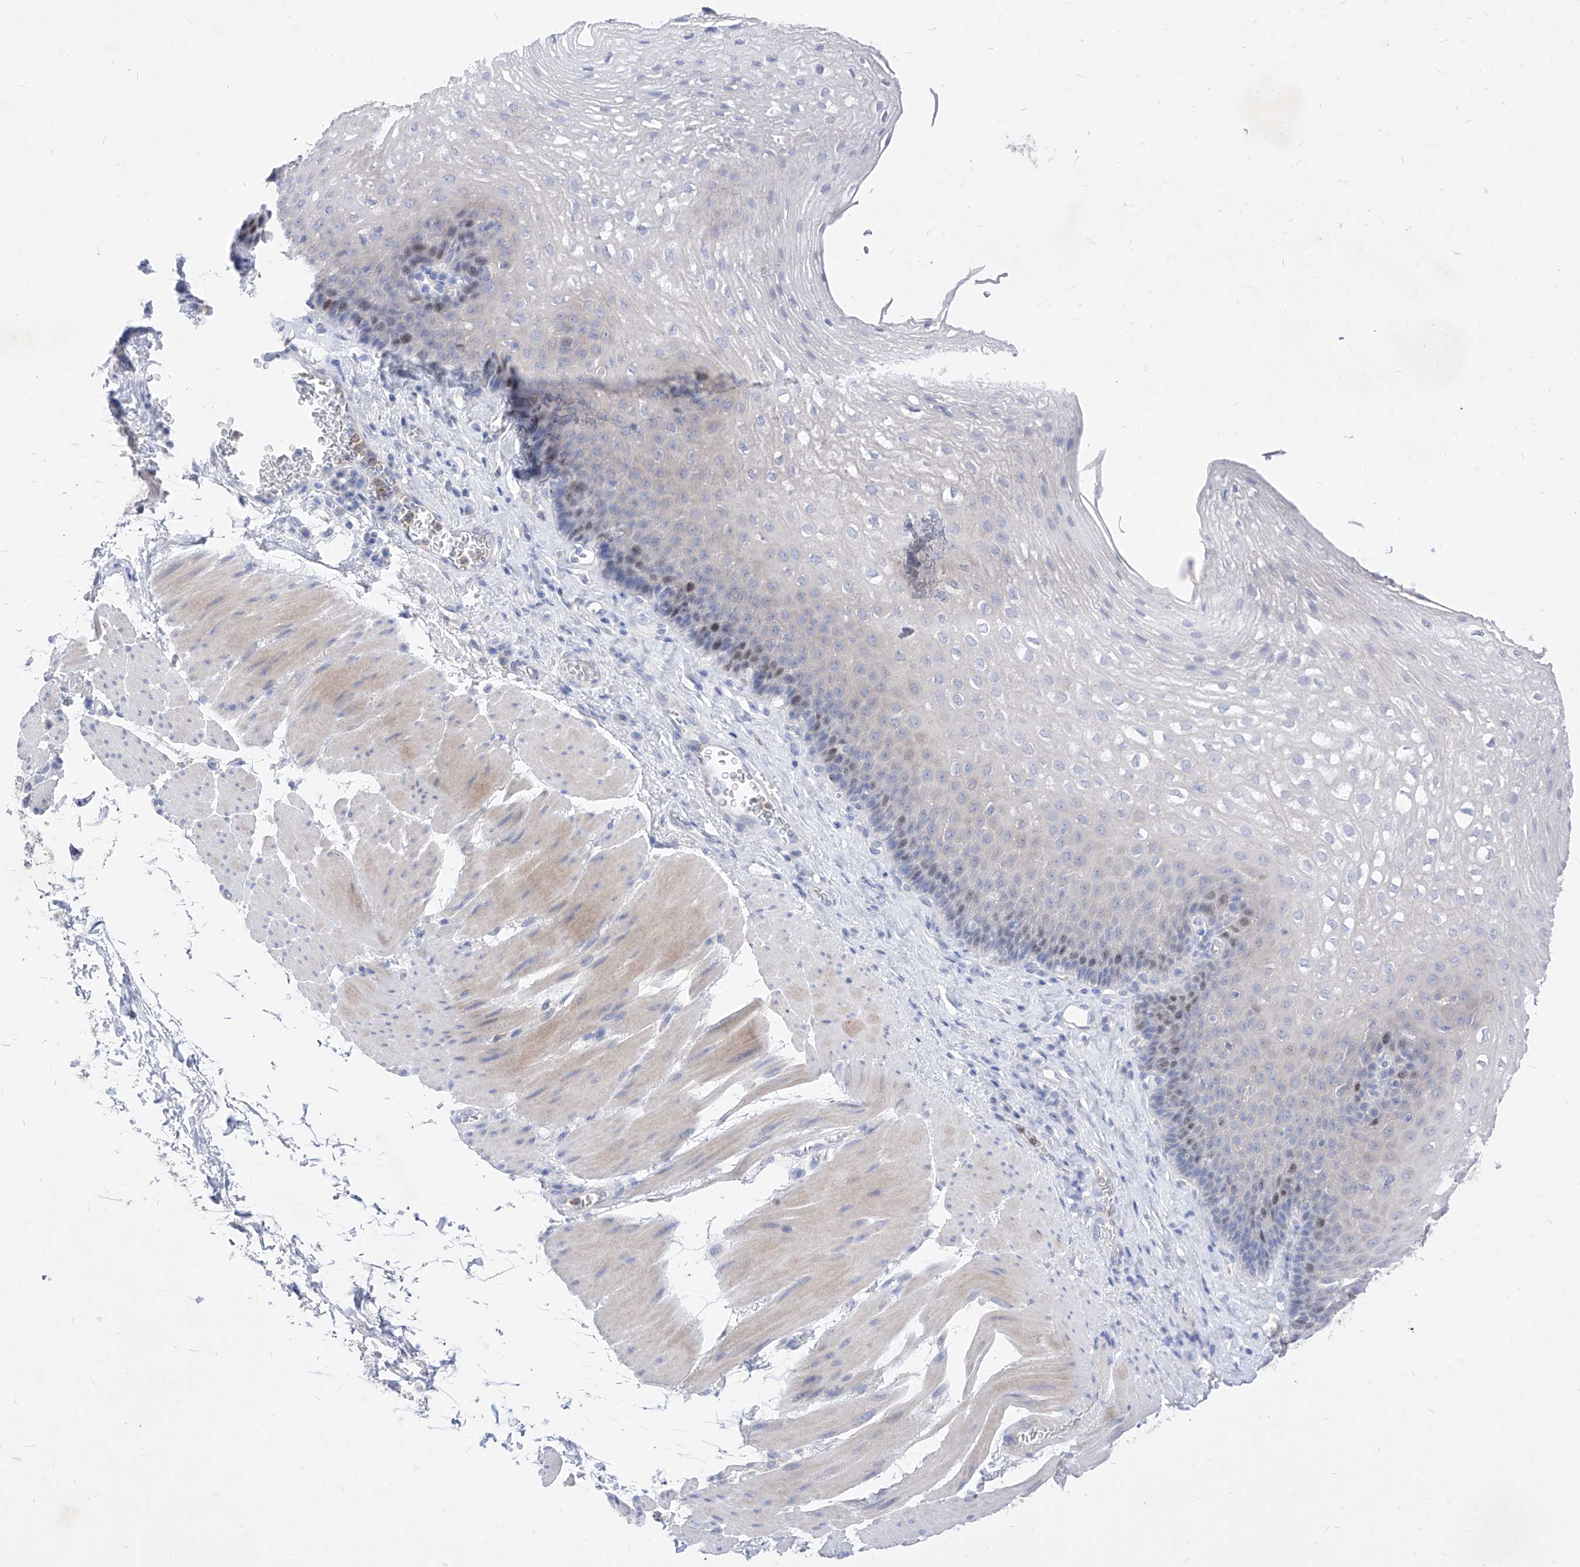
{"staining": {"intensity": "negative", "quantity": "none", "location": "none"}, "tissue": "esophagus", "cell_type": "Squamous epithelial cells", "image_type": "normal", "snomed": [{"axis": "morphology", "description": "Normal tissue, NOS"}, {"axis": "topography", "description": "Esophagus"}], "caption": "Esophagus was stained to show a protein in brown. There is no significant staining in squamous epithelial cells. Brightfield microscopy of immunohistochemistry (IHC) stained with DAB (3,3'-diaminobenzidine) (brown) and hematoxylin (blue), captured at high magnification.", "gene": "VAX1", "patient": {"sex": "female", "age": 66}}